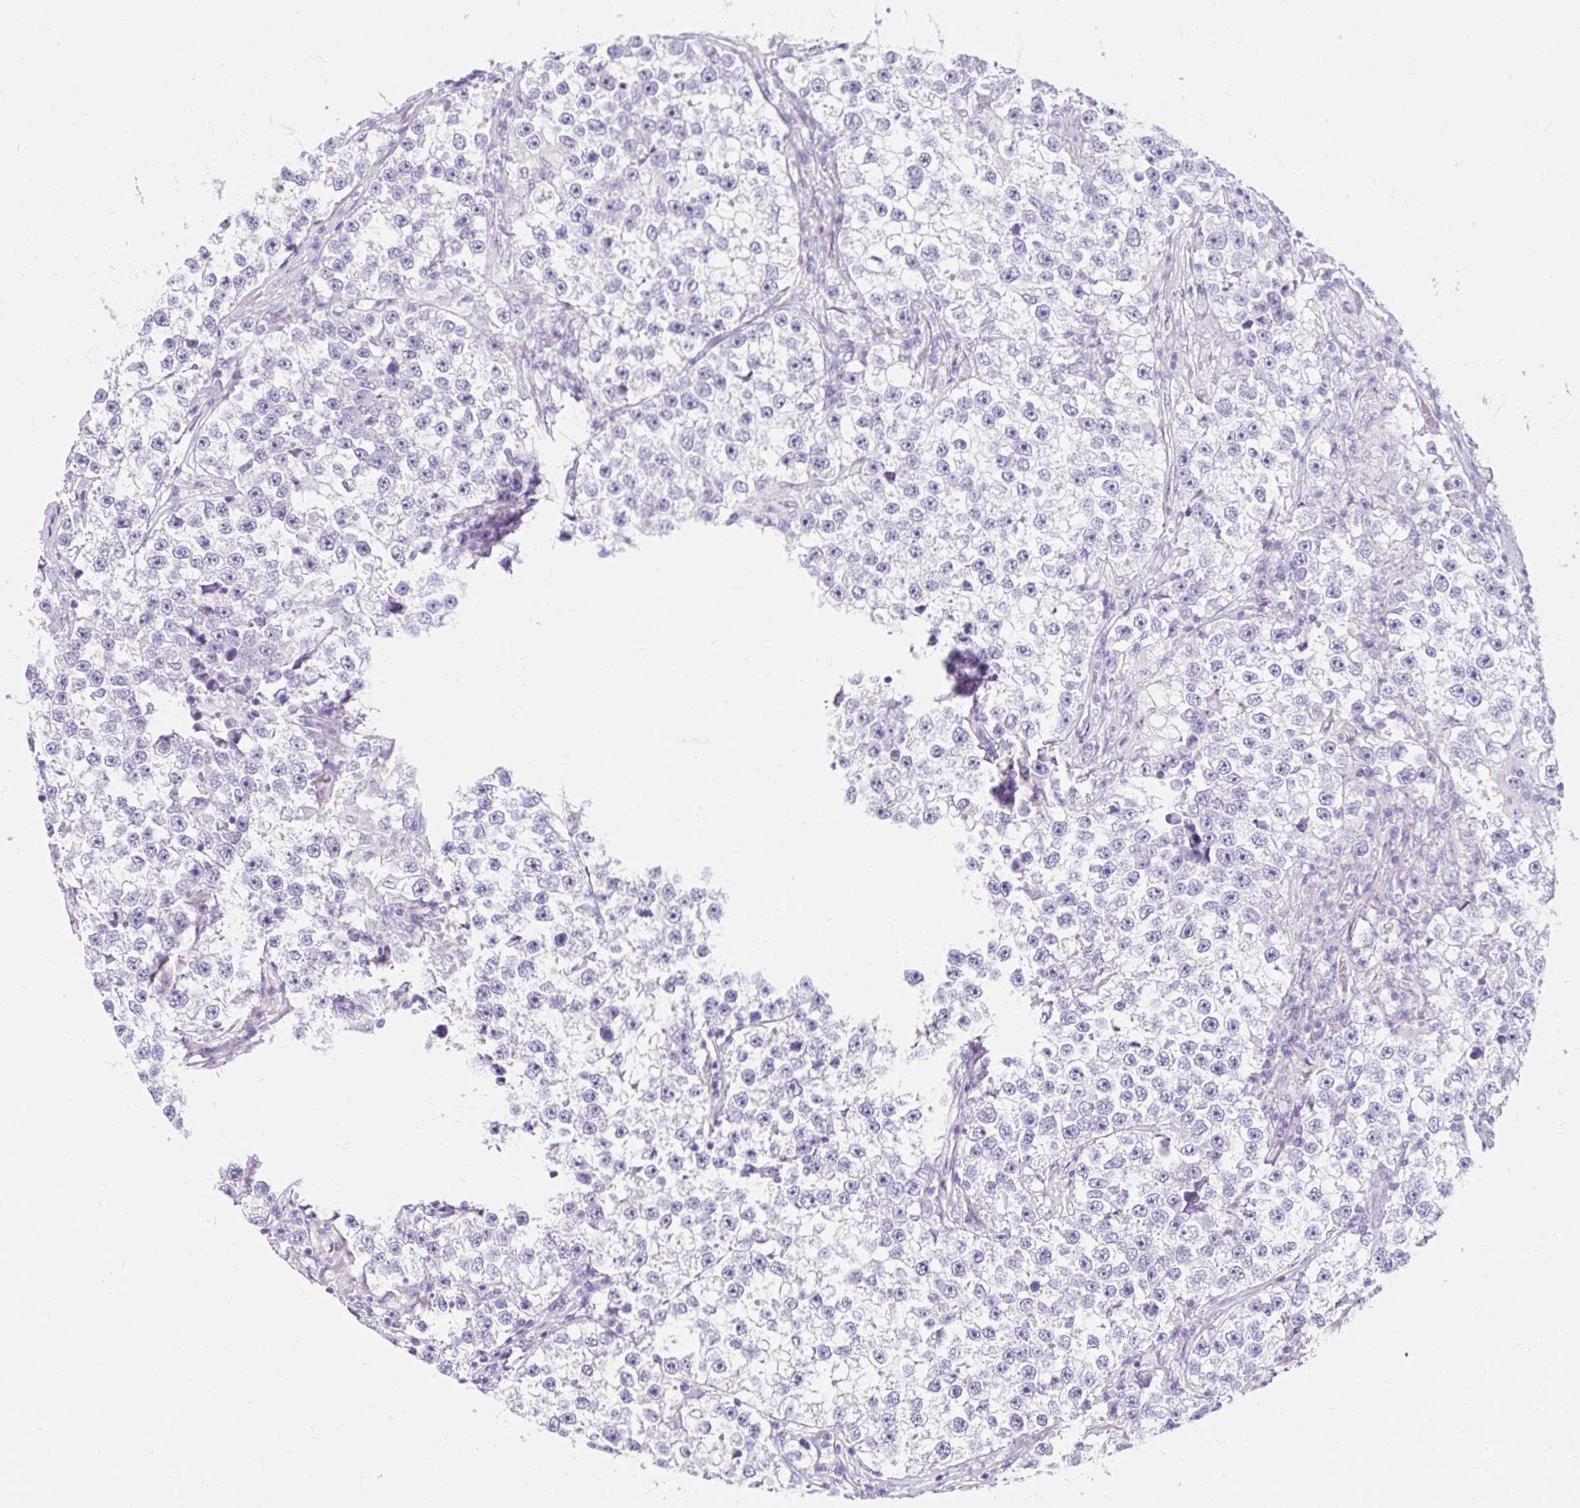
{"staining": {"intensity": "negative", "quantity": "none", "location": "none"}, "tissue": "testis cancer", "cell_type": "Tumor cells", "image_type": "cancer", "snomed": [{"axis": "morphology", "description": "Seminoma, NOS"}, {"axis": "topography", "description": "Testis"}], "caption": "DAB immunohistochemical staining of testis cancer displays no significant expression in tumor cells. Nuclei are stained in blue.", "gene": "DTX4", "patient": {"sex": "male", "age": 46}}